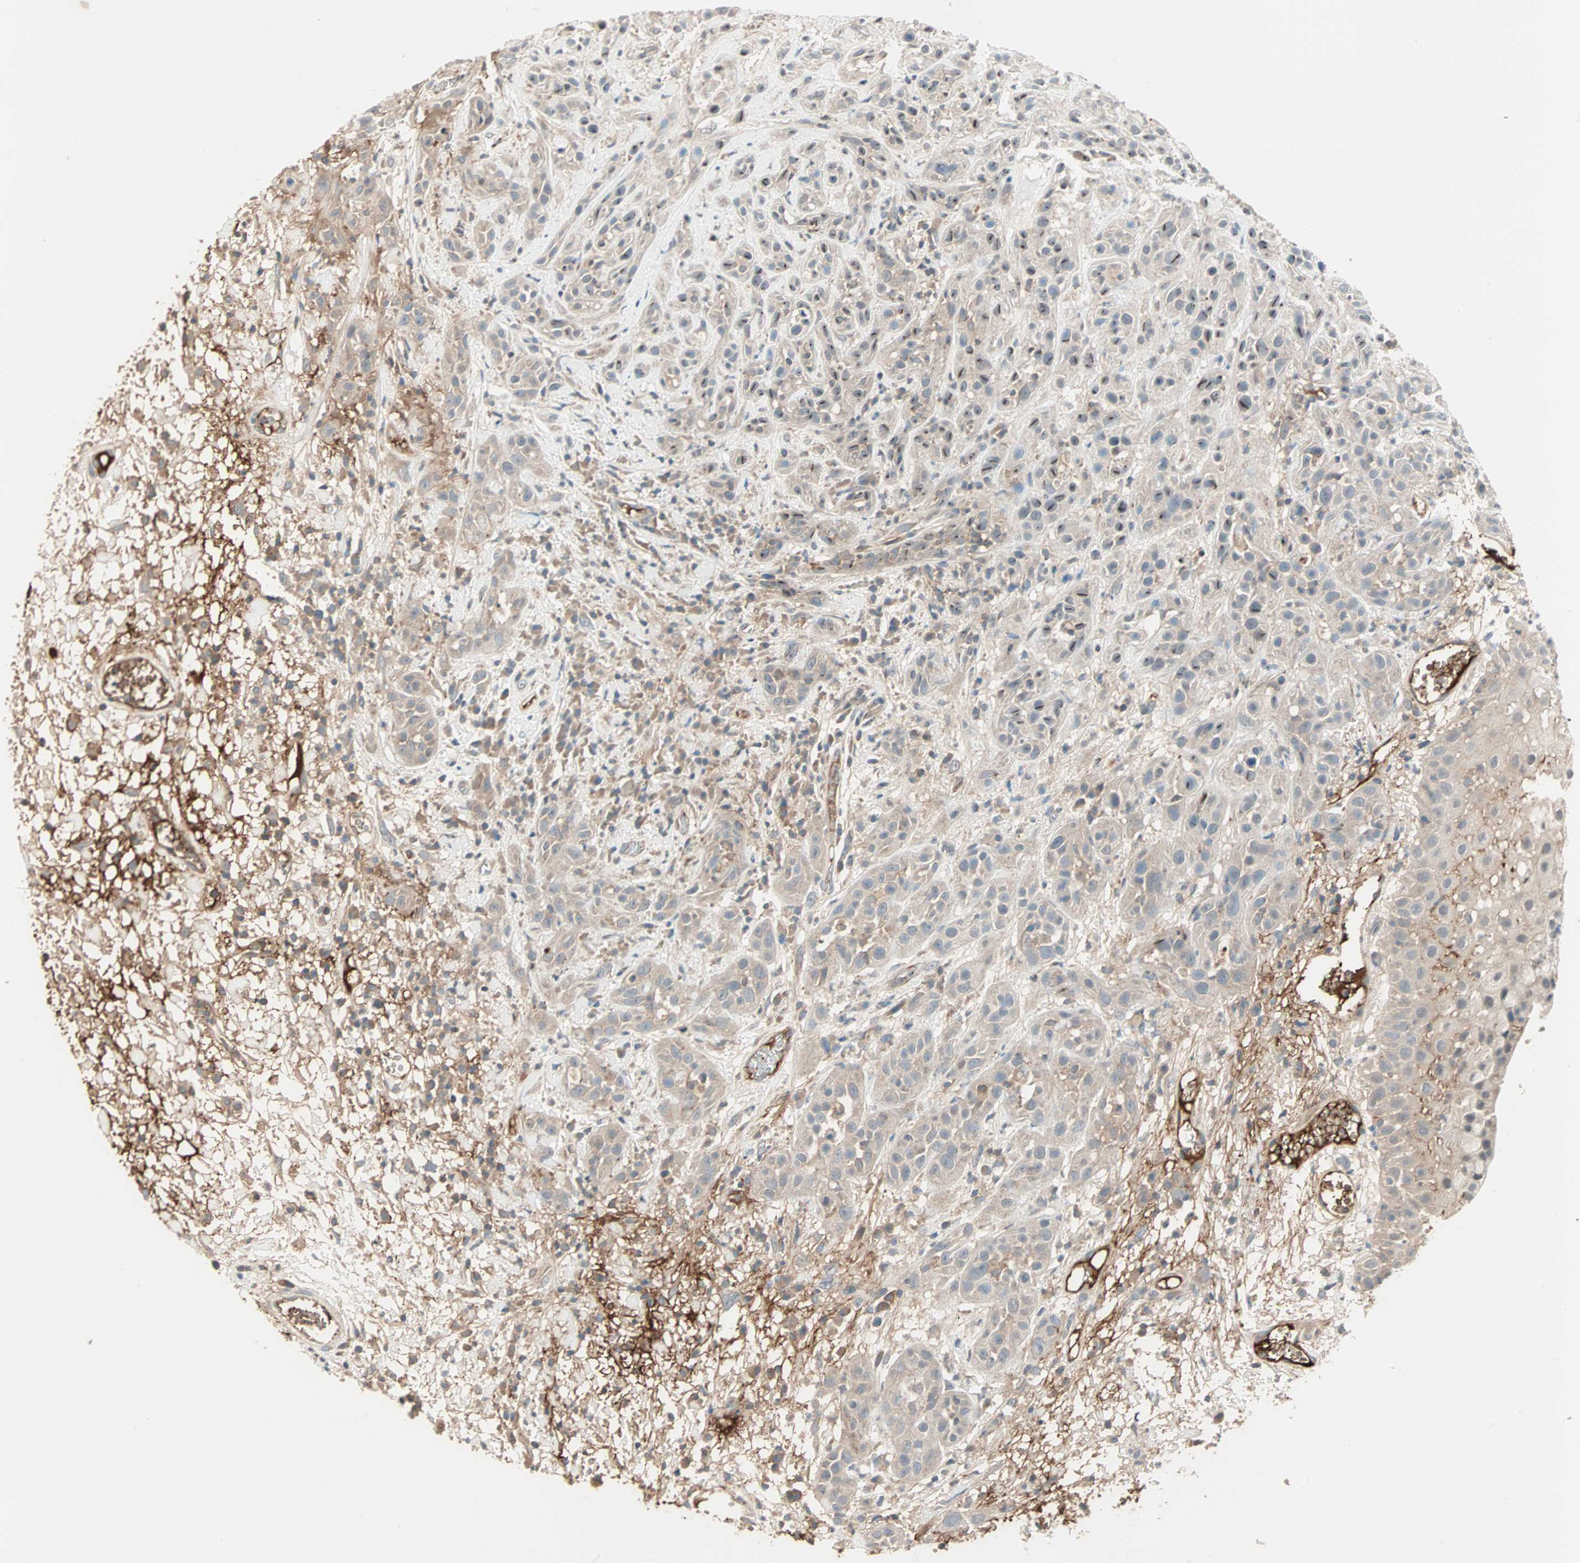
{"staining": {"intensity": "weak", "quantity": ">75%", "location": "cytoplasmic/membranous"}, "tissue": "head and neck cancer", "cell_type": "Tumor cells", "image_type": "cancer", "snomed": [{"axis": "morphology", "description": "Squamous cell carcinoma, NOS"}, {"axis": "topography", "description": "Head-Neck"}], "caption": "Immunohistochemical staining of human head and neck cancer shows low levels of weak cytoplasmic/membranous protein positivity in about >75% of tumor cells.", "gene": "TEC", "patient": {"sex": "male", "age": 62}}